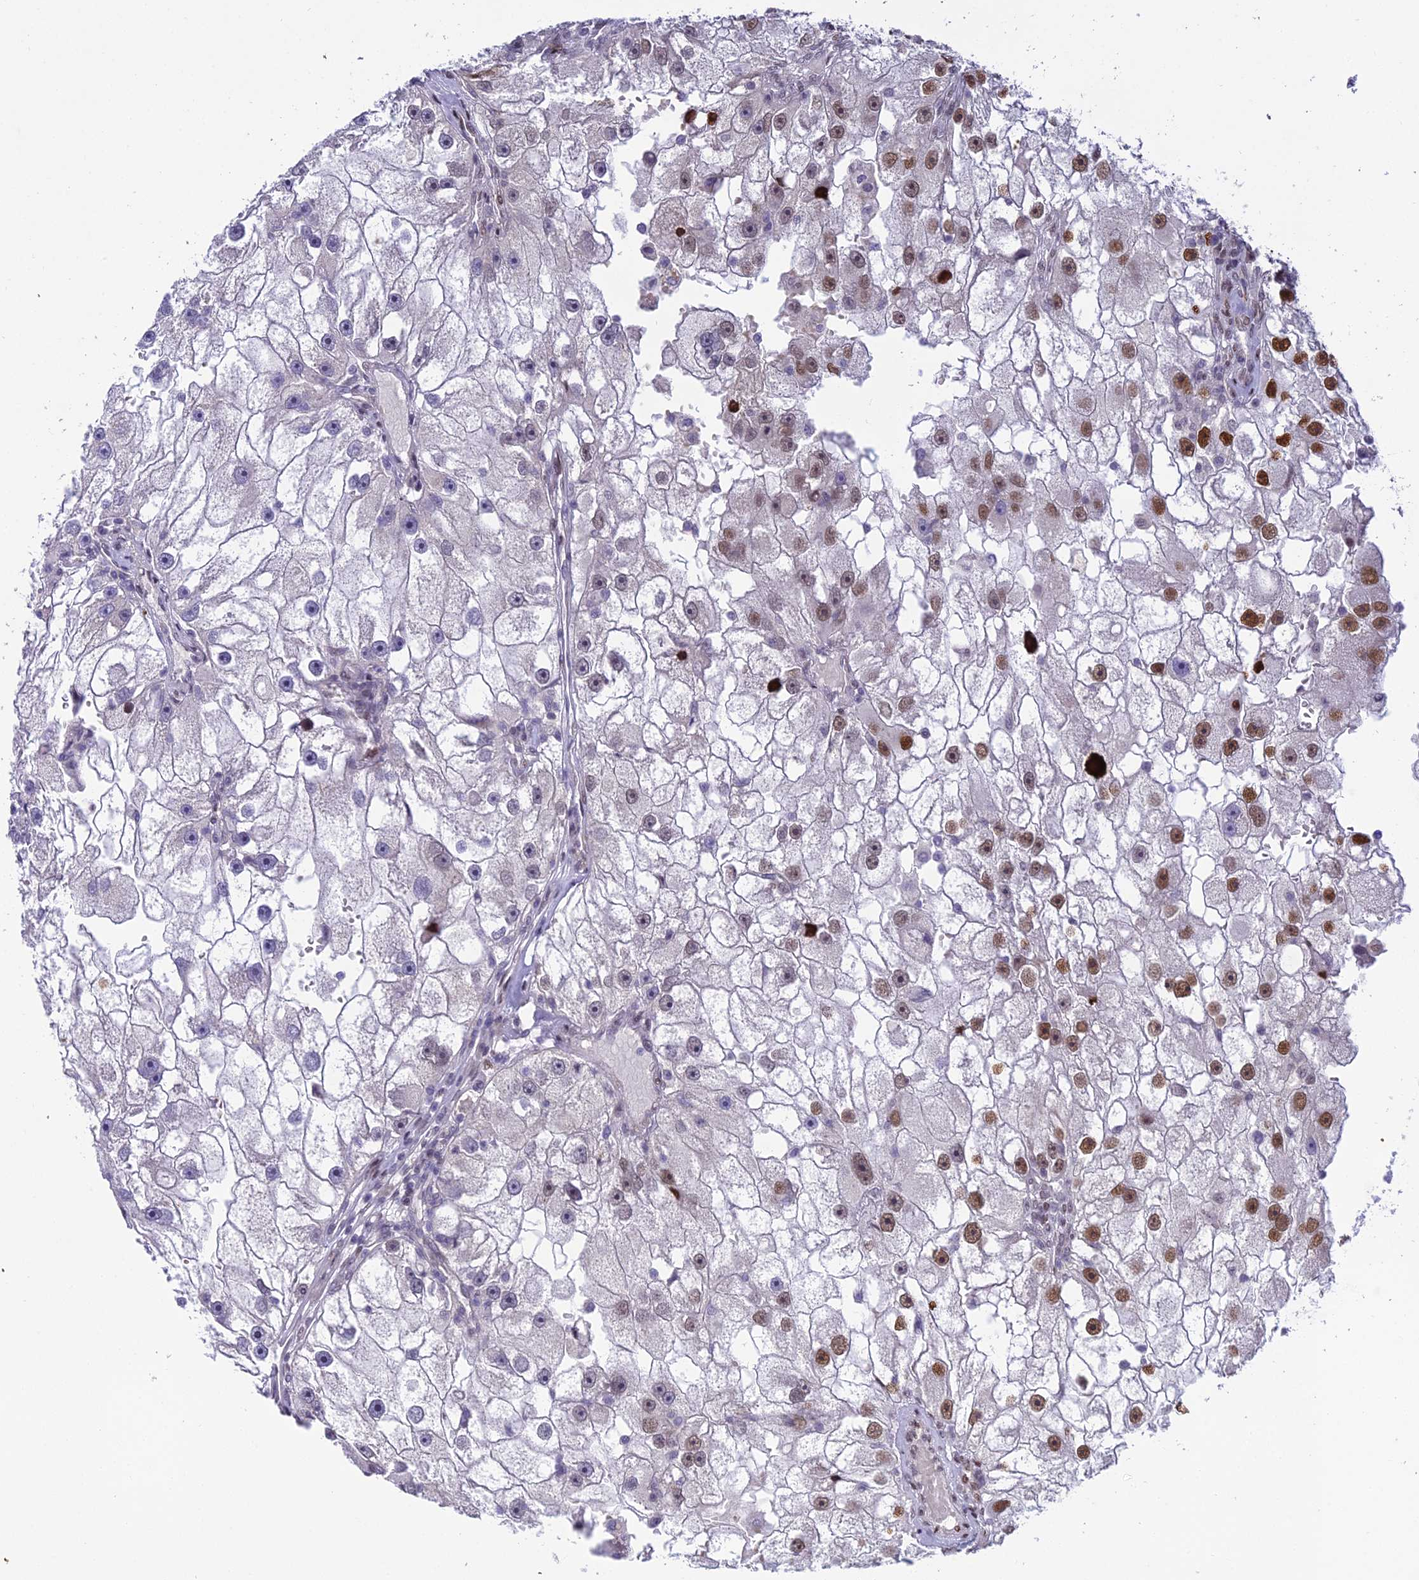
{"staining": {"intensity": "moderate", "quantity": "25%-75%", "location": "nuclear"}, "tissue": "renal cancer", "cell_type": "Tumor cells", "image_type": "cancer", "snomed": [{"axis": "morphology", "description": "Adenocarcinoma, NOS"}, {"axis": "topography", "description": "Kidney"}], "caption": "Immunohistochemical staining of human renal adenocarcinoma demonstrates moderate nuclear protein staining in about 25%-75% of tumor cells.", "gene": "ZNF707", "patient": {"sex": "male", "age": 63}}